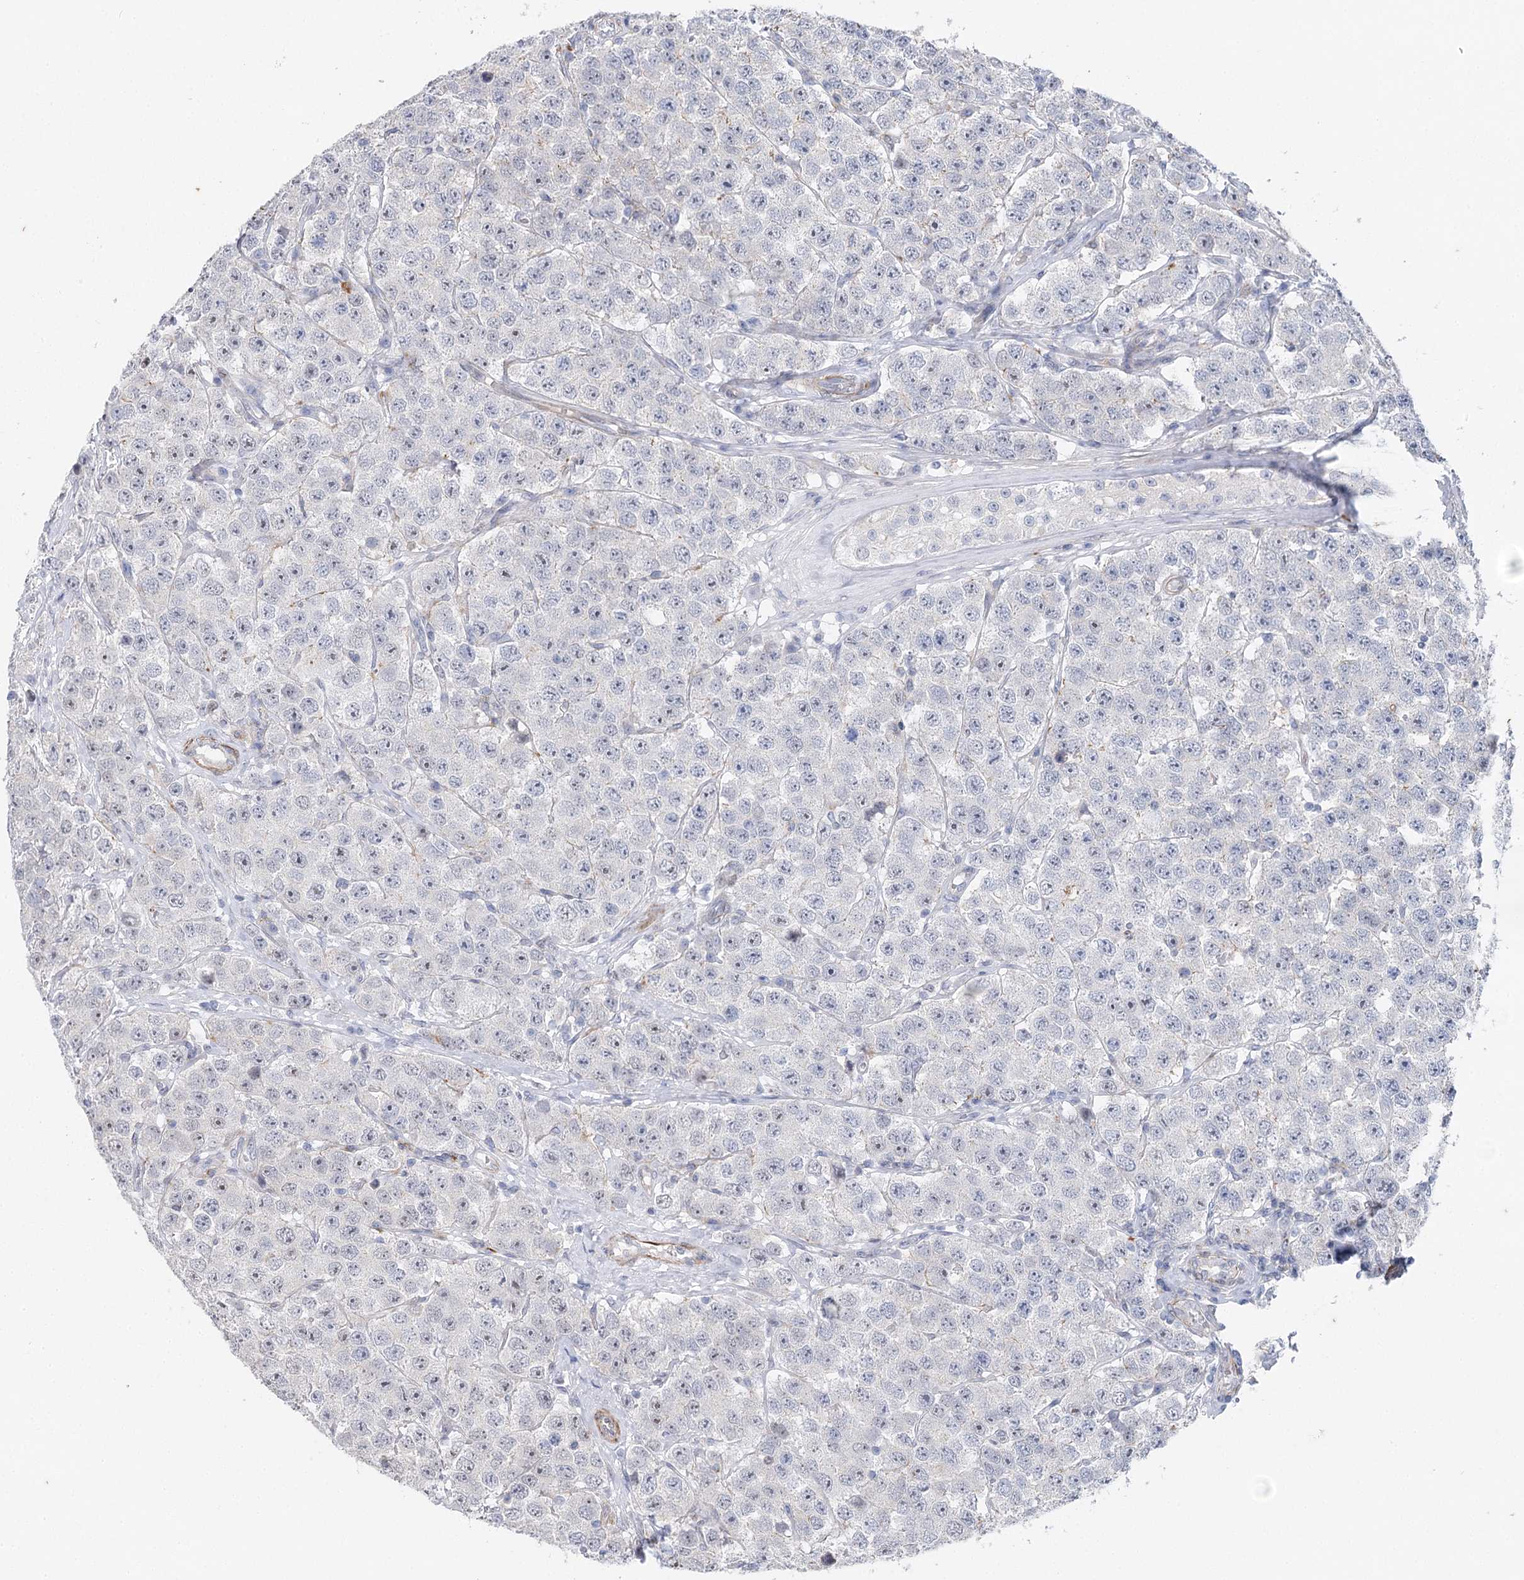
{"staining": {"intensity": "negative", "quantity": "none", "location": "none"}, "tissue": "testis cancer", "cell_type": "Tumor cells", "image_type": "cancer", "snomed": [{"axis": "morphology", "description": "Seminoma, NOS"}, {"axis": "topography", "description": "Testis"}], "caption": "Immunohistochemical staining of testis seminoma reveals no significant positivity in tumor cells.", "gene": "AGXT2", "patient": {"sex": "male", "age": 28}}